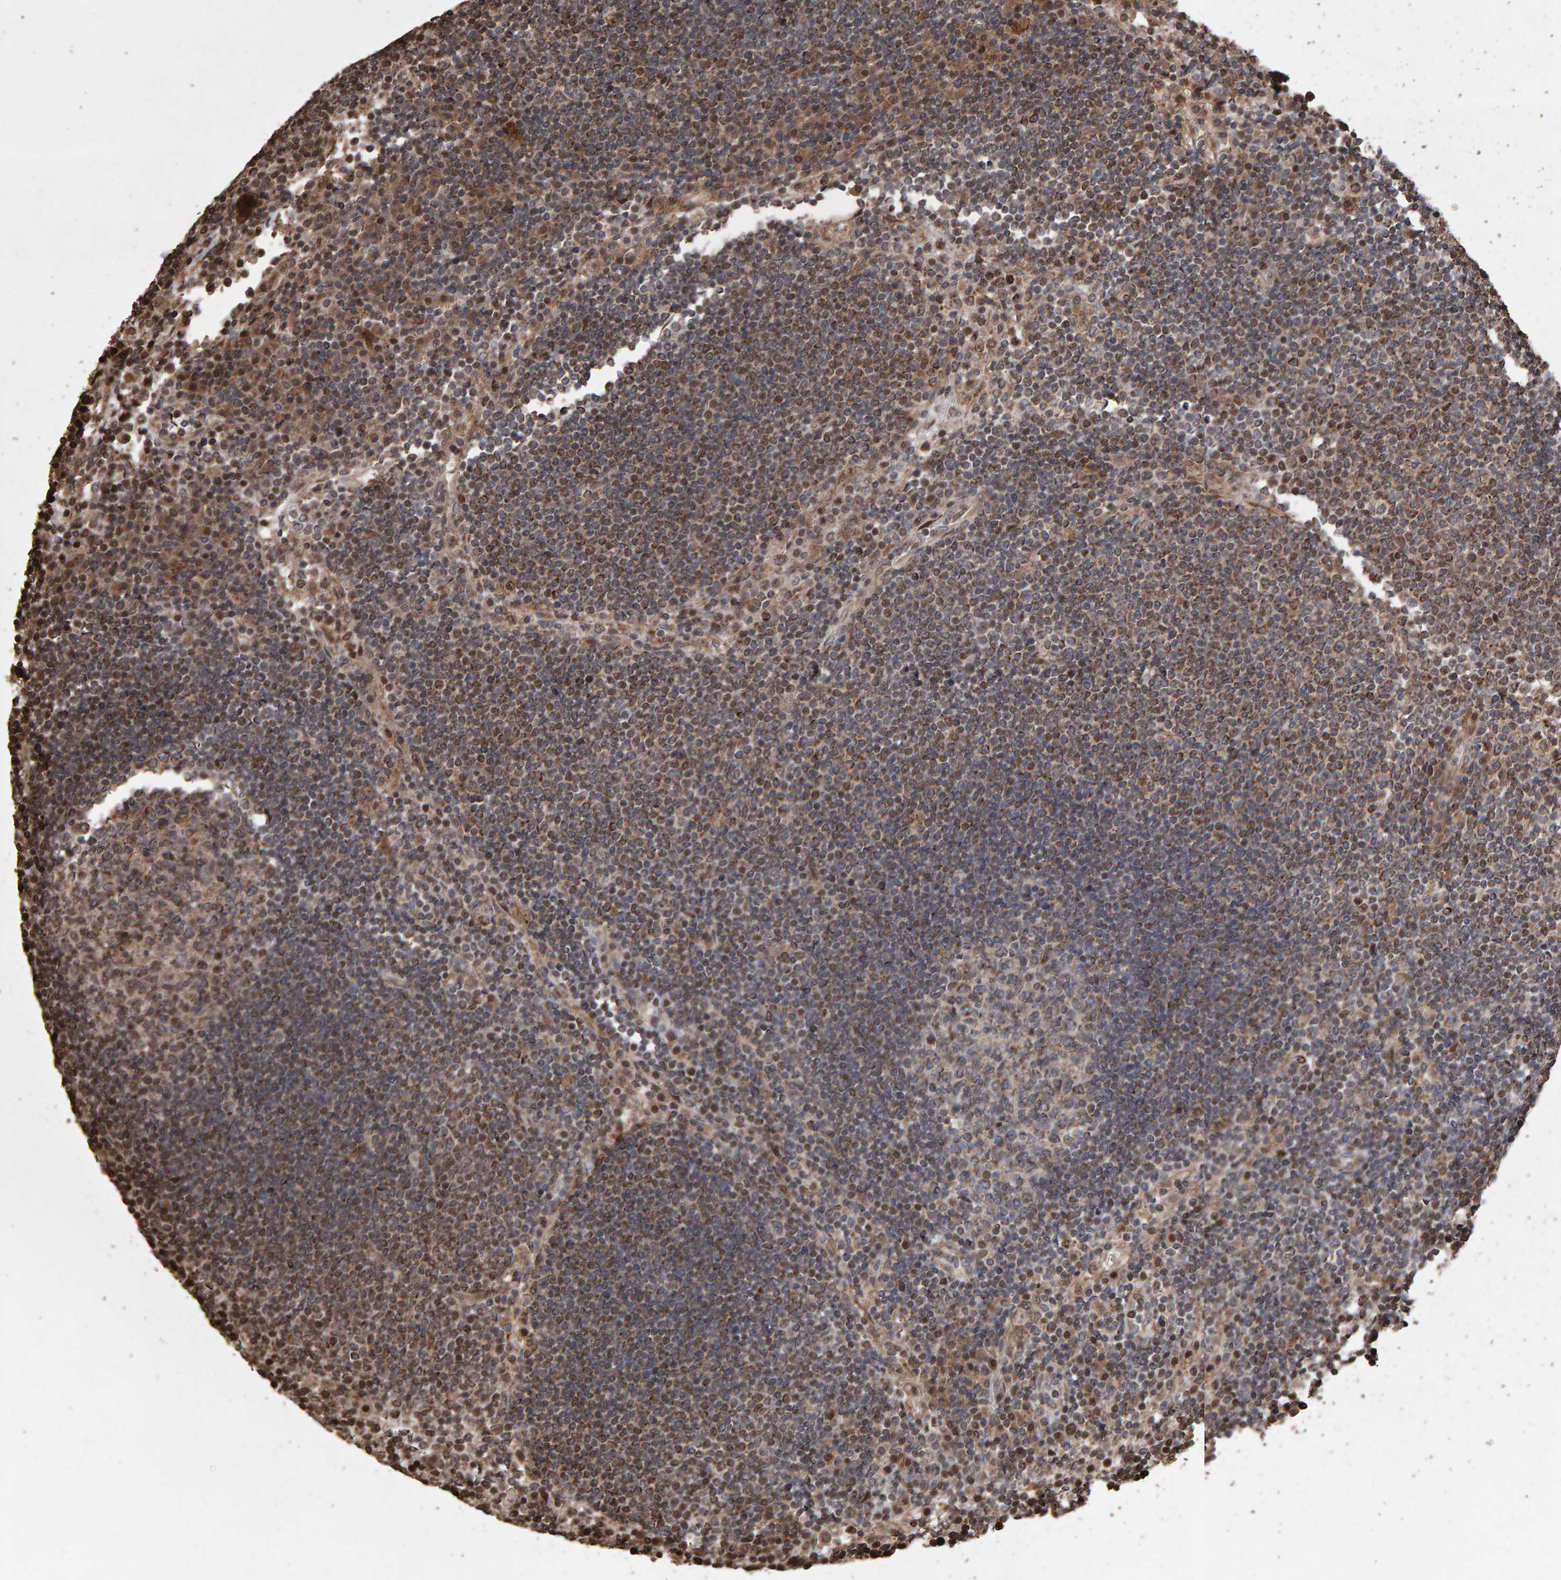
{"staining": {"intensity": "weak", "quantity": ">75%", "location": "cytoplasmic/membranous"}, "tissue": "lymph node", "cell_type": "Germinal center cells", "image_type": "normal", "snomed": [{"axis": "morphology", "description": "Normal tissue, NOS"}, {"axis": "topography", "description": "Lymph node"}], "caption": "The image shows immunohistochemical staining of normal lymph node. There is weak cytoplasmic/membranous positivity is appreciated in approximately >75% of germinal center cells. The protein is shown in brown color, while the nuclei are stained blue.", "gene": "OSBP2", "patient": {"sex": "female", "age": 53}}